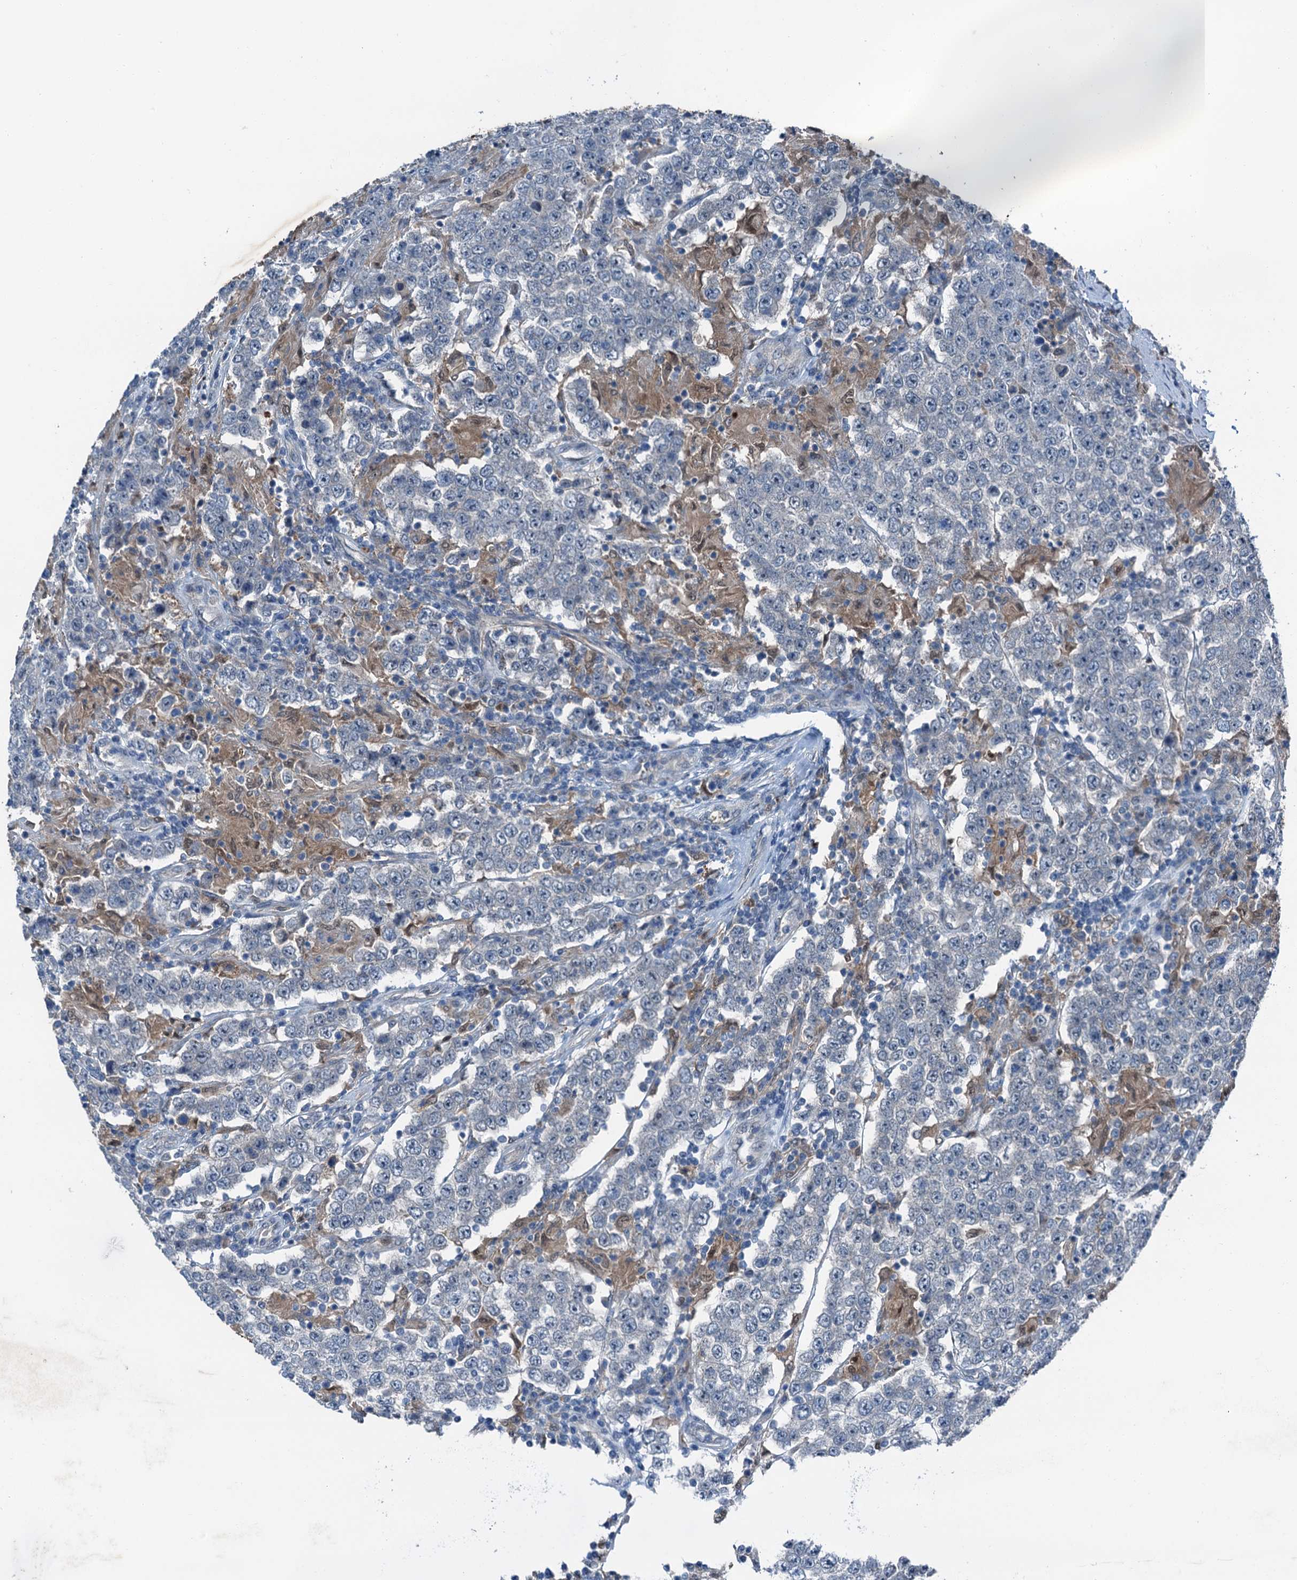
{"staining": {"intensity": "negative", "quantity": "none", "location": "none"}, "tissue": "testis cancer", "cell_type": "Tumor cells", "image_type": "cancer", "snomed": [{"axis": "morphology", "description": "Normal tissue, NOS"}, {"axis": "morphology", "description": "Urothelial carcinoma, High grade"}, {"axis": "morphology", "description": "Seminoma, NOS"}, {"axis": "morphology", "description": "Carcinoma, Embryonal, NOS"}, {"axis": "topography", "description": "Urinary bladder"}, {"axis": "topography", "description": "Testis"}], "caption": "An image of human testis cancer is negative for staining in tumor cells.", "gene": "RNH1", "patient": {"sex": "male", "age": 41}}